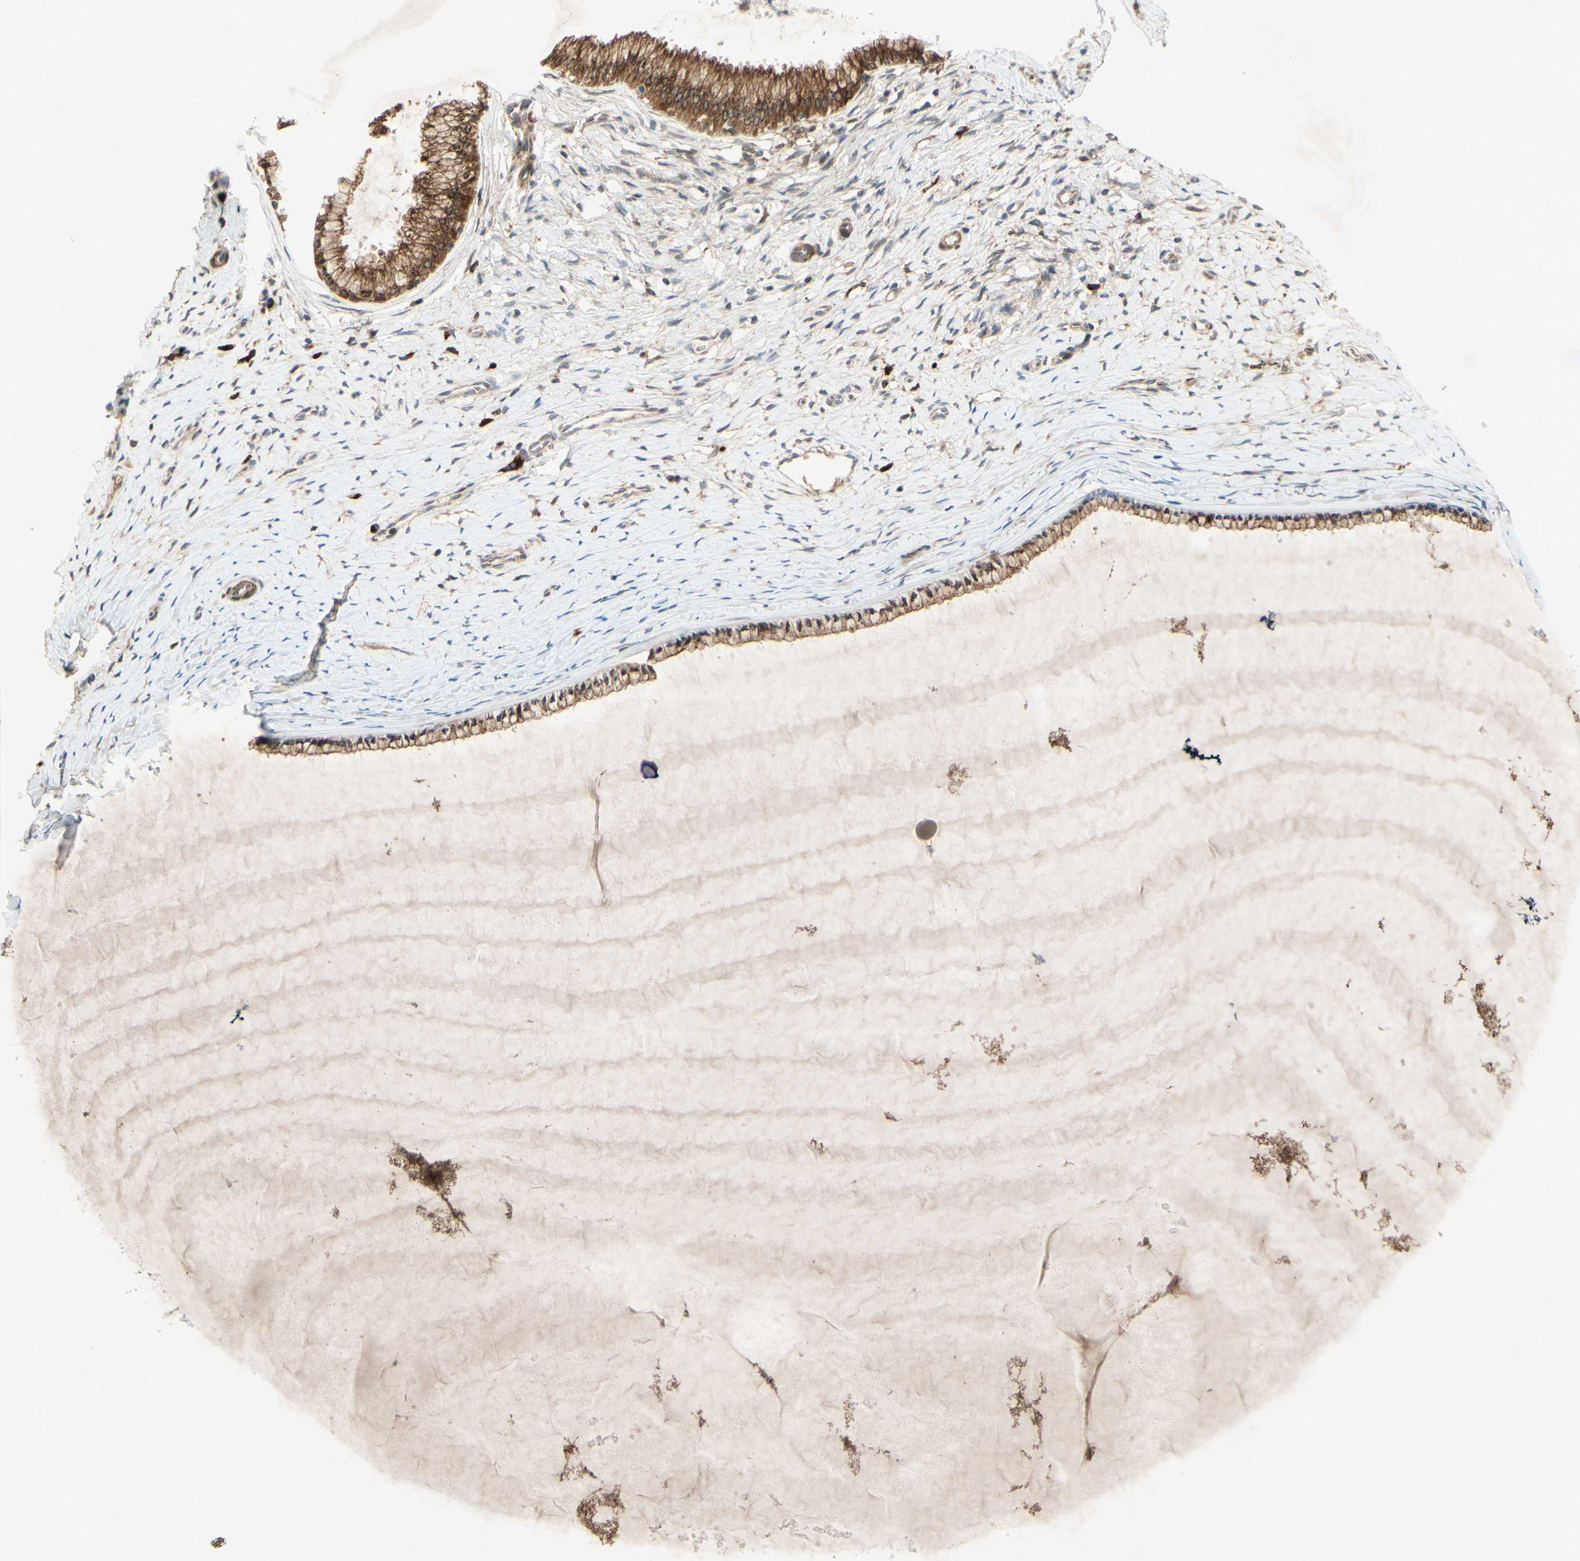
{"staining": {"intensity": "moderate", "quantity": ">75%", "location": "cytoplasmic/membranous"}, "tissue": "cervix", "cell_type": "Glandular cells", "image_type": "normal", "snomed": [{"axis": "morphology", "description": "Normal tissue, NOS"}, {"axis": "topography", "description": "Cervix"}], "caption": "Immunohistochemistry (IHC) (DAB) staining of normal human cervix demonstrates moderate cytoplasmic/membranous protein positivity in approximately >75% of glandular cells. Using DAB (brown) and hematoxylin (blue) stains, captured at high magnification using brightfield microscopy.", "gene": "PTPRU", "patient": {"sex": "female", "age": 39}}